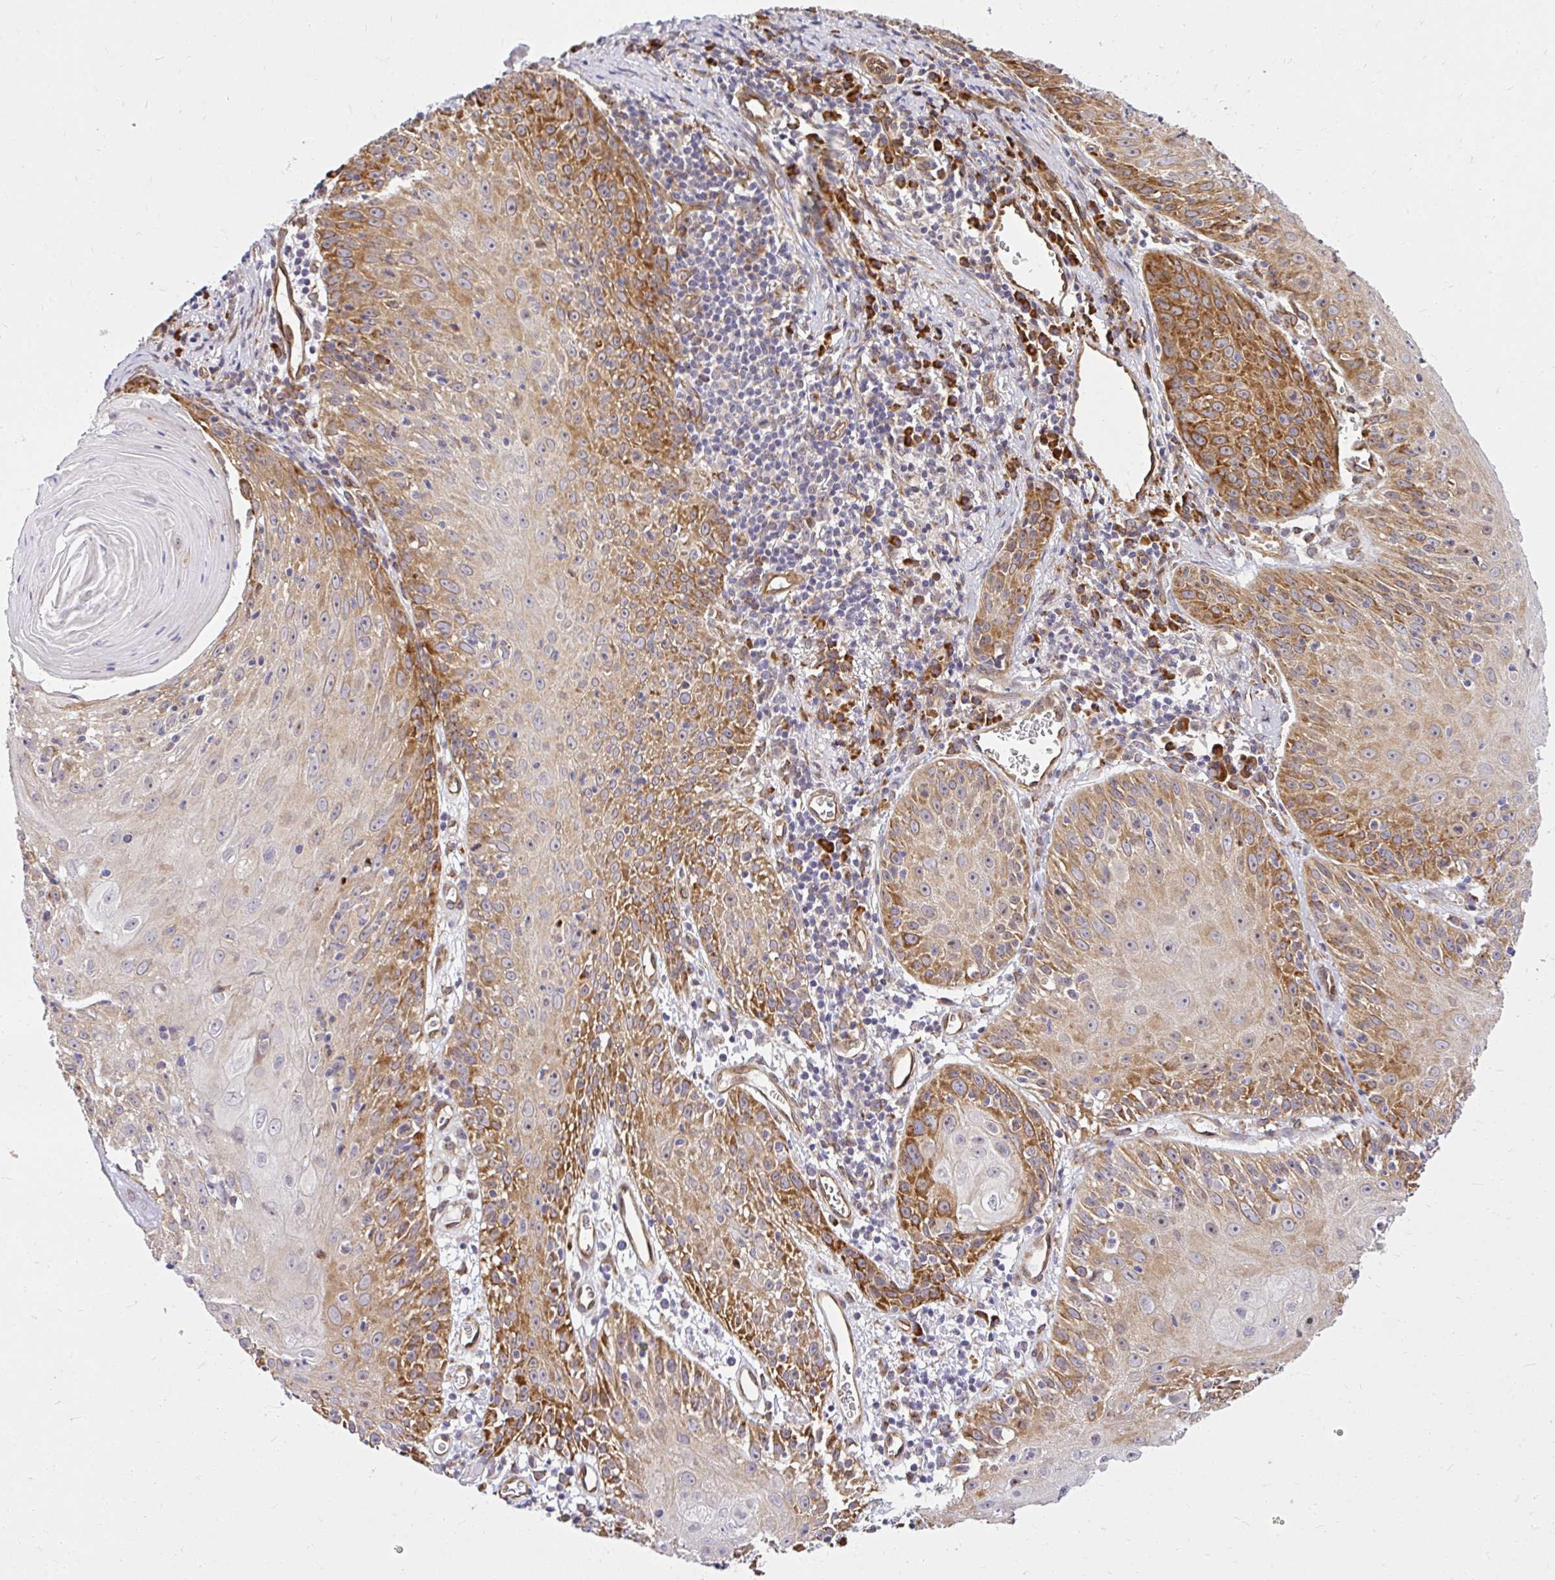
{"staining": {"intensity": "strong", "quantity": "<25%", "location": "cytoplasmic/membranous"}, "tissue": "skin cancer", "cell_type": "Tumor cells", "image_type": "cancer", "snomed": [{"axis": "morphology", "description": "Squamous cell carcinoma, NOS"}, {"axis": "topography", "description": "Skin"}, {"axis": "topography", "description": "Vulva"}], "caption": "This micrograph displays skin cancer stained with immunohistochemistry (IHC) to label a protein in brown. The cytoplasmic/membranous of tumor cells show strong positivity for the protein. Nuclei are counter-stained blue.", "gene": "RSKR", "patient": {"sex": "female", "age": 76}}